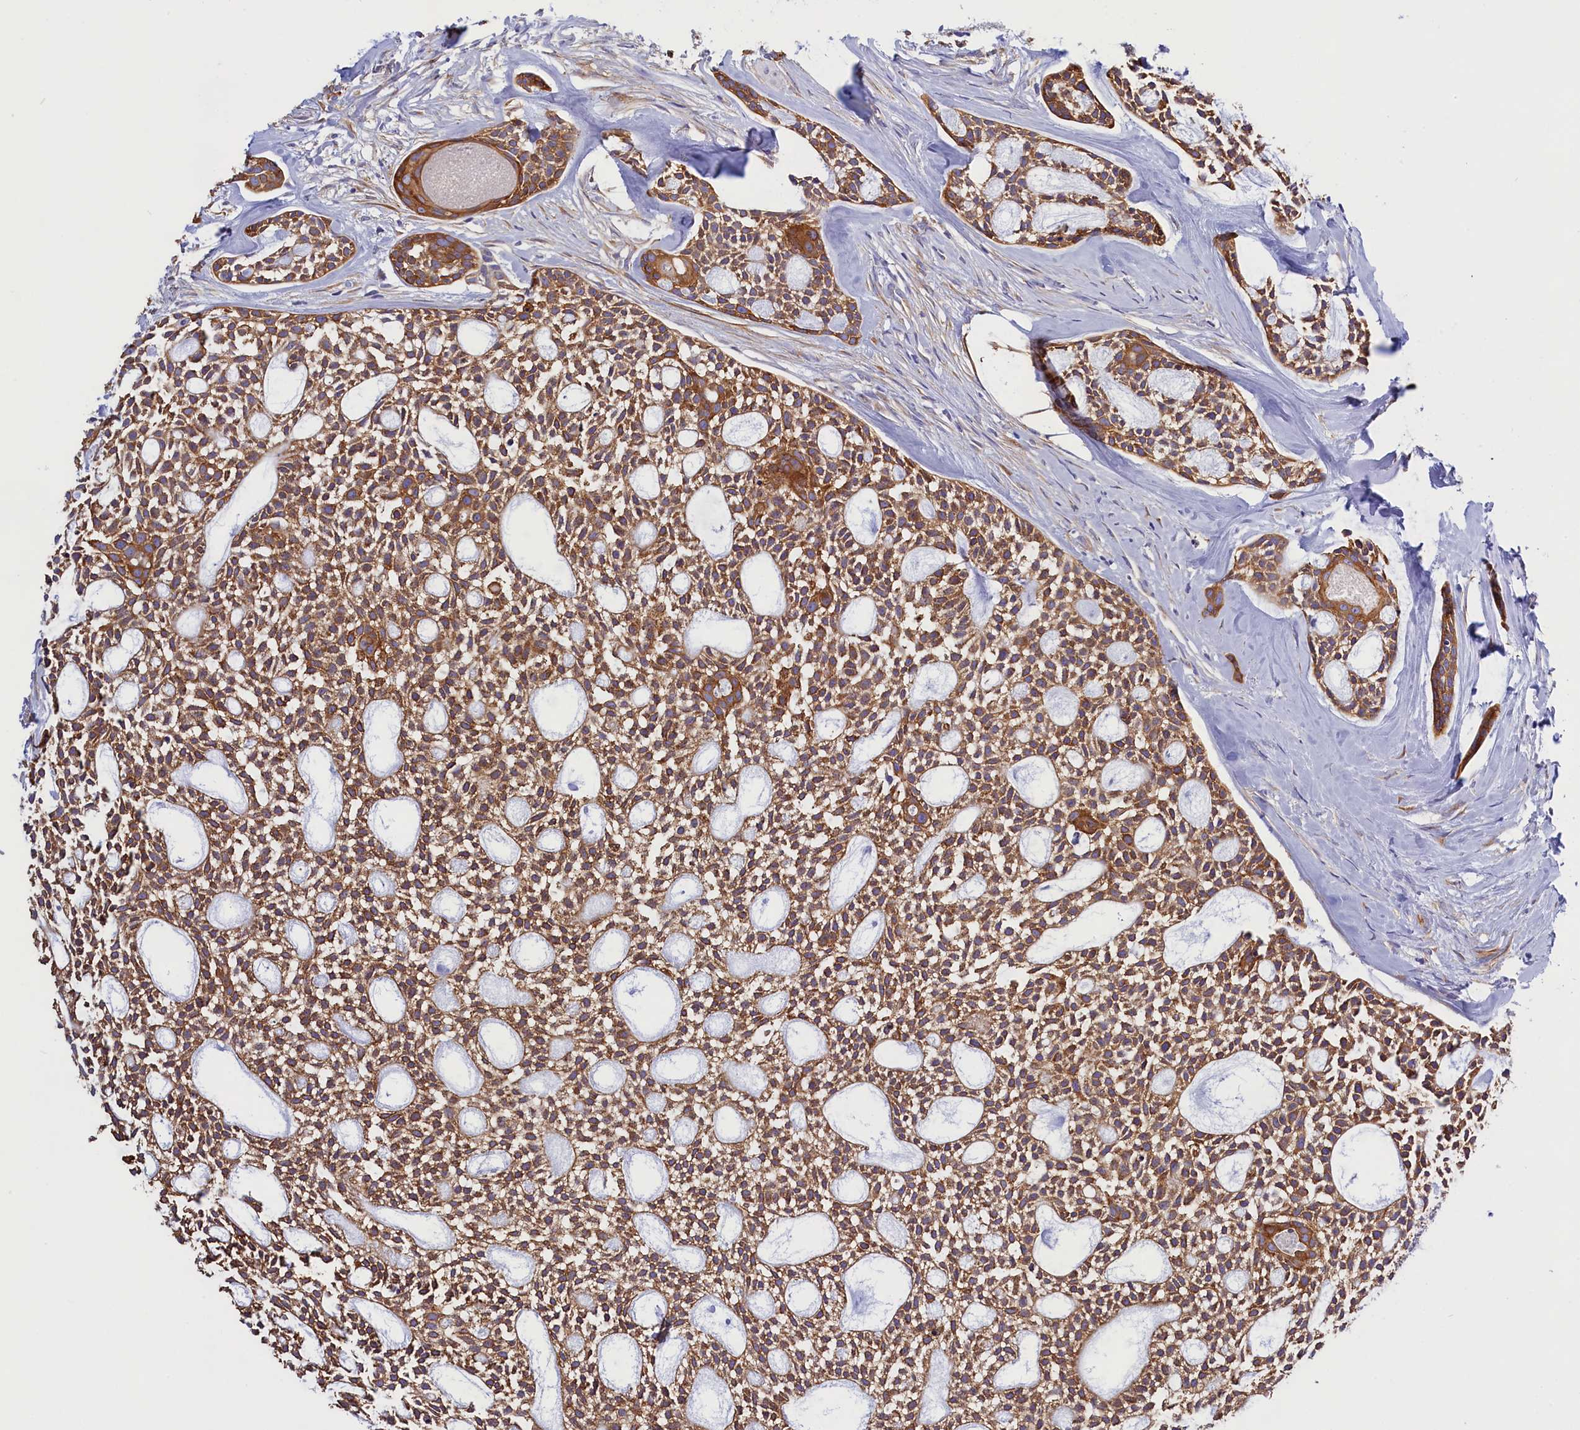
{"staining": {"intensity": "moderate", "quantity": ">75%", "location": "cytoplasmic/membranous"}, "tissue": "head and neck cancer", "cell_type": "Tumor cells", "image_type": "cancer", "snomed": [{"axis": "morphology", "description": "Adenocarcinoma, NOS"}, {"axis": "topography", "description": "Subcutis"}, {"axis": "topography", "description": "Head-Neck"}], "caption": "A high-resolution micrograph shows immunohistochemistry staining of adenocarcinoma (head and neck), which shows moderate cytoplasmic/membranous positivity in about >75% of tumor cells.", "gene": "PPP1R13L", "patient": {"sex": "female", "age": 73}}